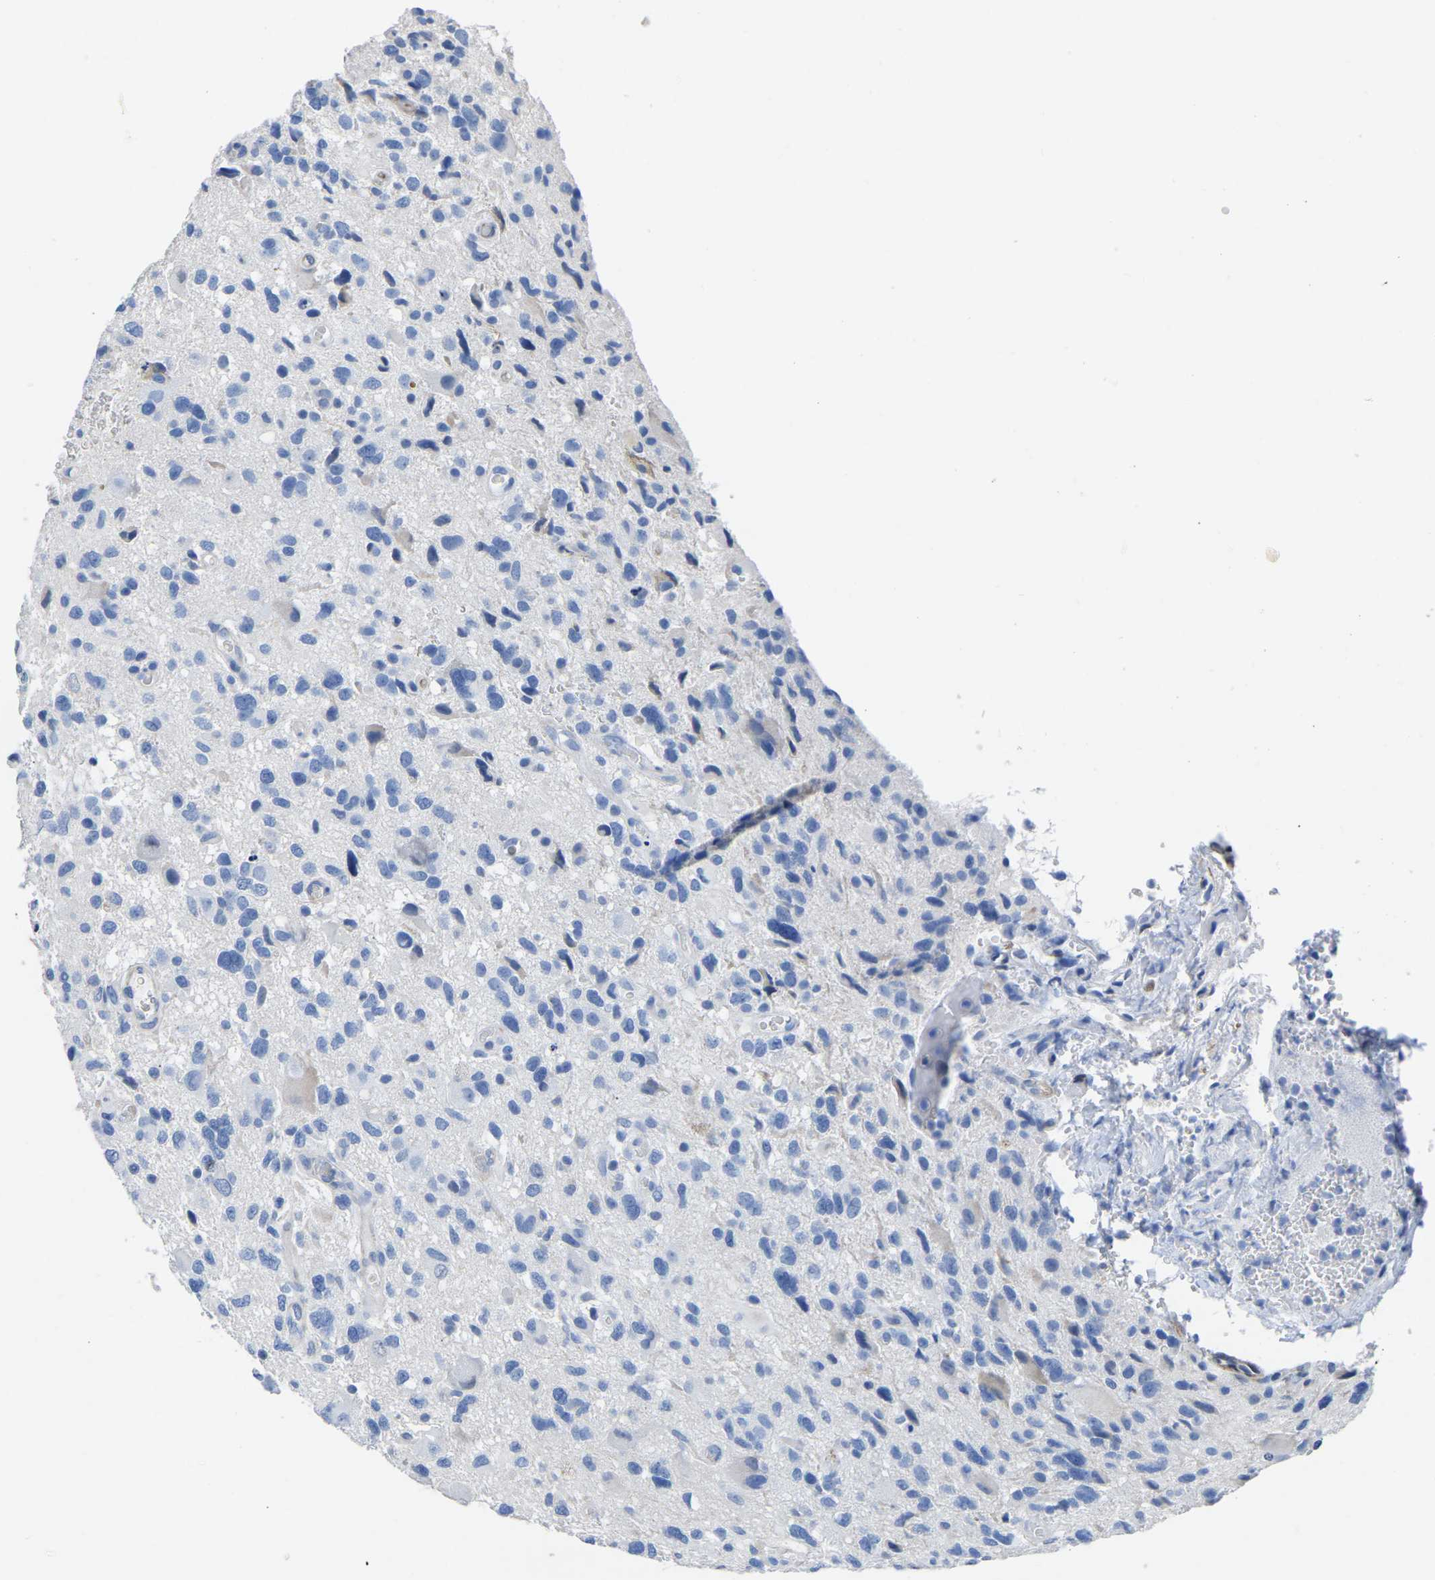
{"staining": {"intensity": "negative", "quantity": "none", "location": "none"}, "tissue": "glioma", "cell_type": "Tumor cells", "image_type": "cancer", "snomed": [{"axis": "morphology", "description": "Glioma, malignant, High grade"}, {"axis": "topography", "description": "Brain"}], "caption": "High power microscopy micrograph of an IHC photomicrograph of malignant glioma (high-grade), revealing no significant expression in tumor cells.", "gene": "SLC45A3", "patient": {"sex": "male", "age": 33}}